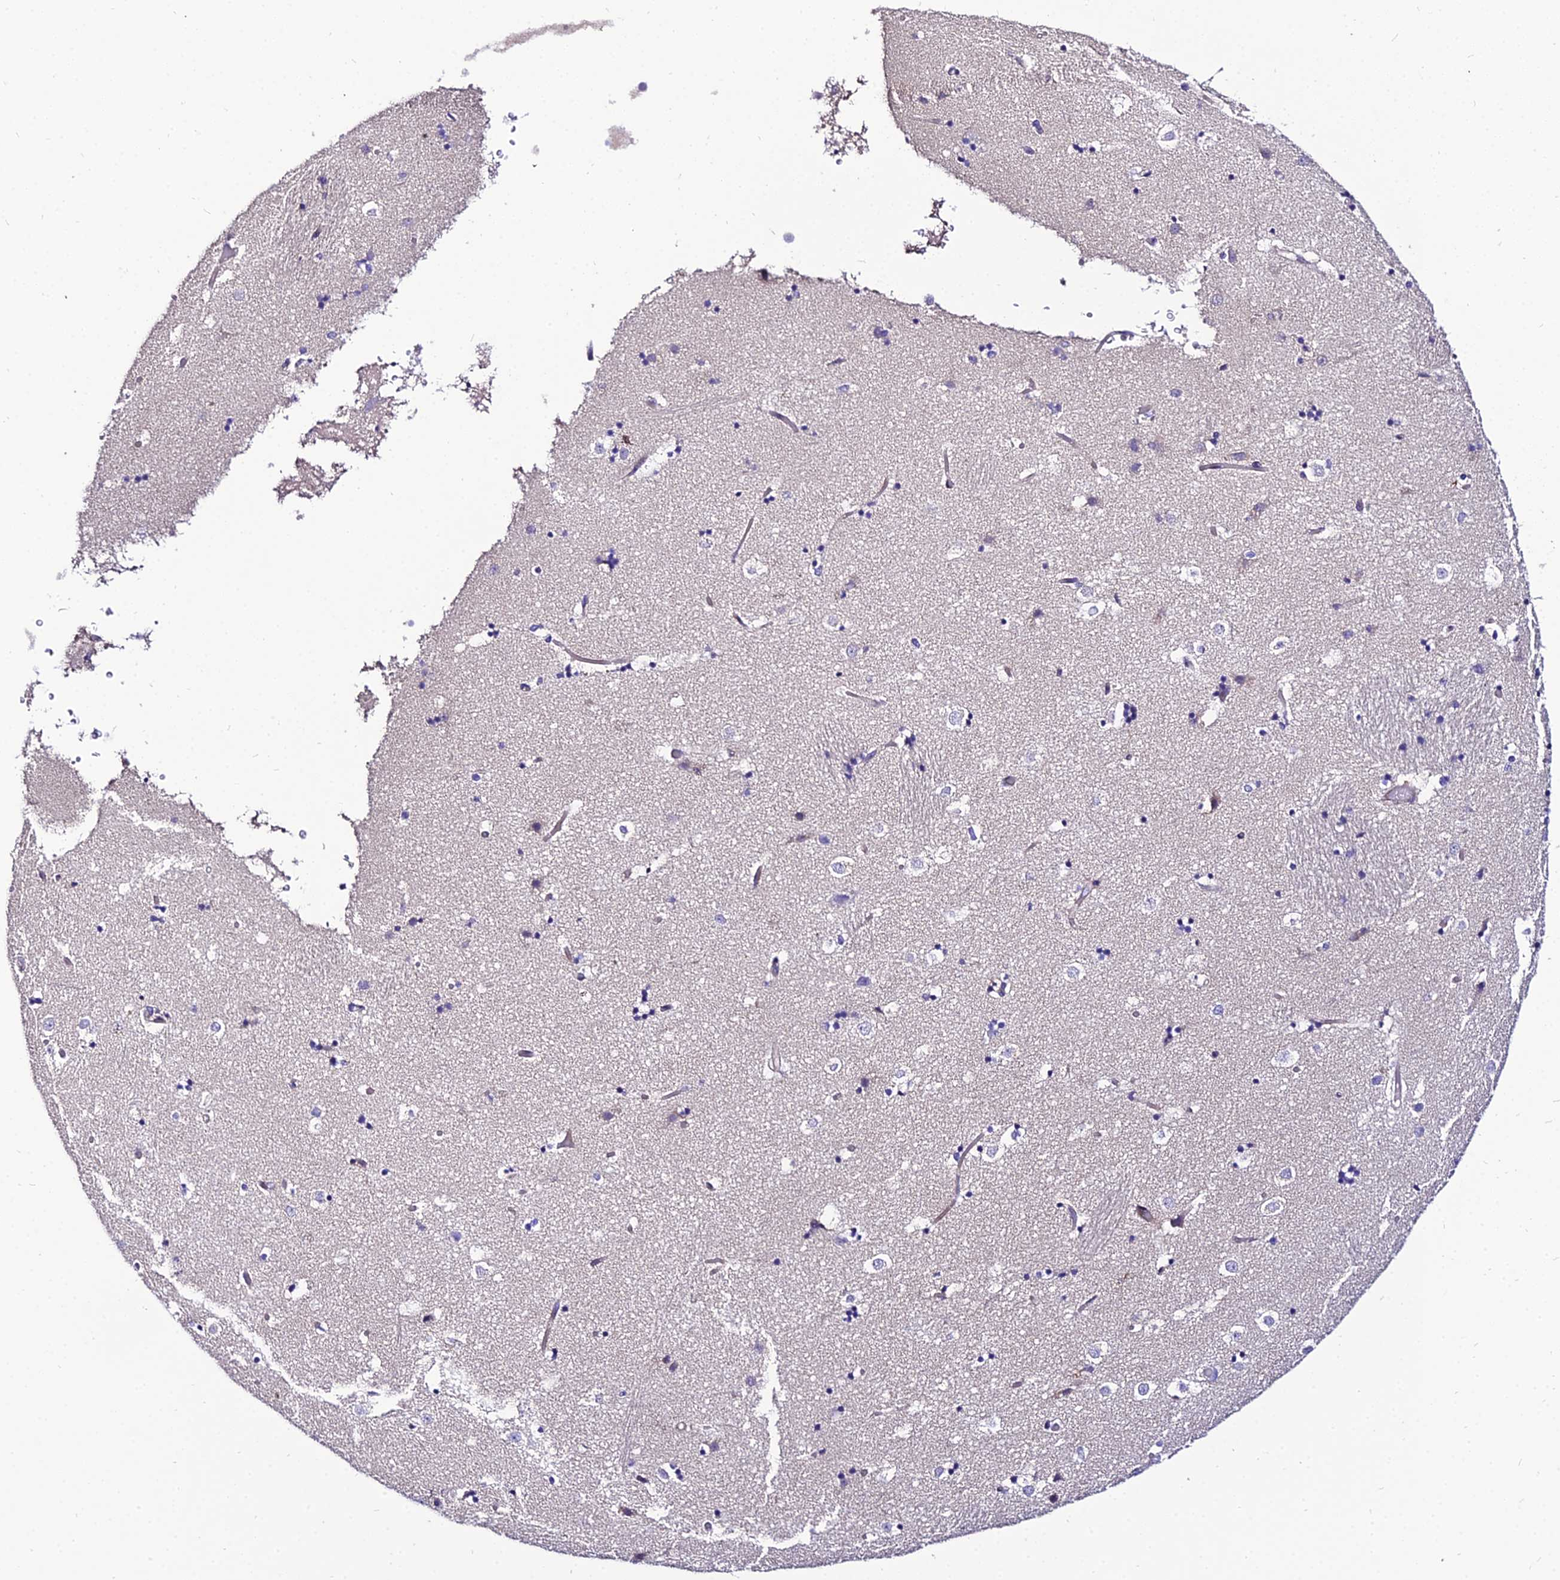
{"staining": {"intensity": "negative", "quantity": "none", "location": "none"}, "tissue": "caudate", "cell_type": "Glial cells", "image_type": "normal", "snomed": [{"axis": "morphology", "description": "Normal tissue, NOS"}, {"axis": "topography", "description": "Lateral ventricle wall"}], "caption": "DAB (3,3'-diaminobenzidine) immunohistochemical staining of unremarkable caudate shows no significant positivity in glial cells. (DAB (3,3'-diaminobenzidine) immunohistochemistry visualized using brightfield microscopy, high magnification).", "gene": "SHQ1", "patient": {"sex": "female", "age": 52}}